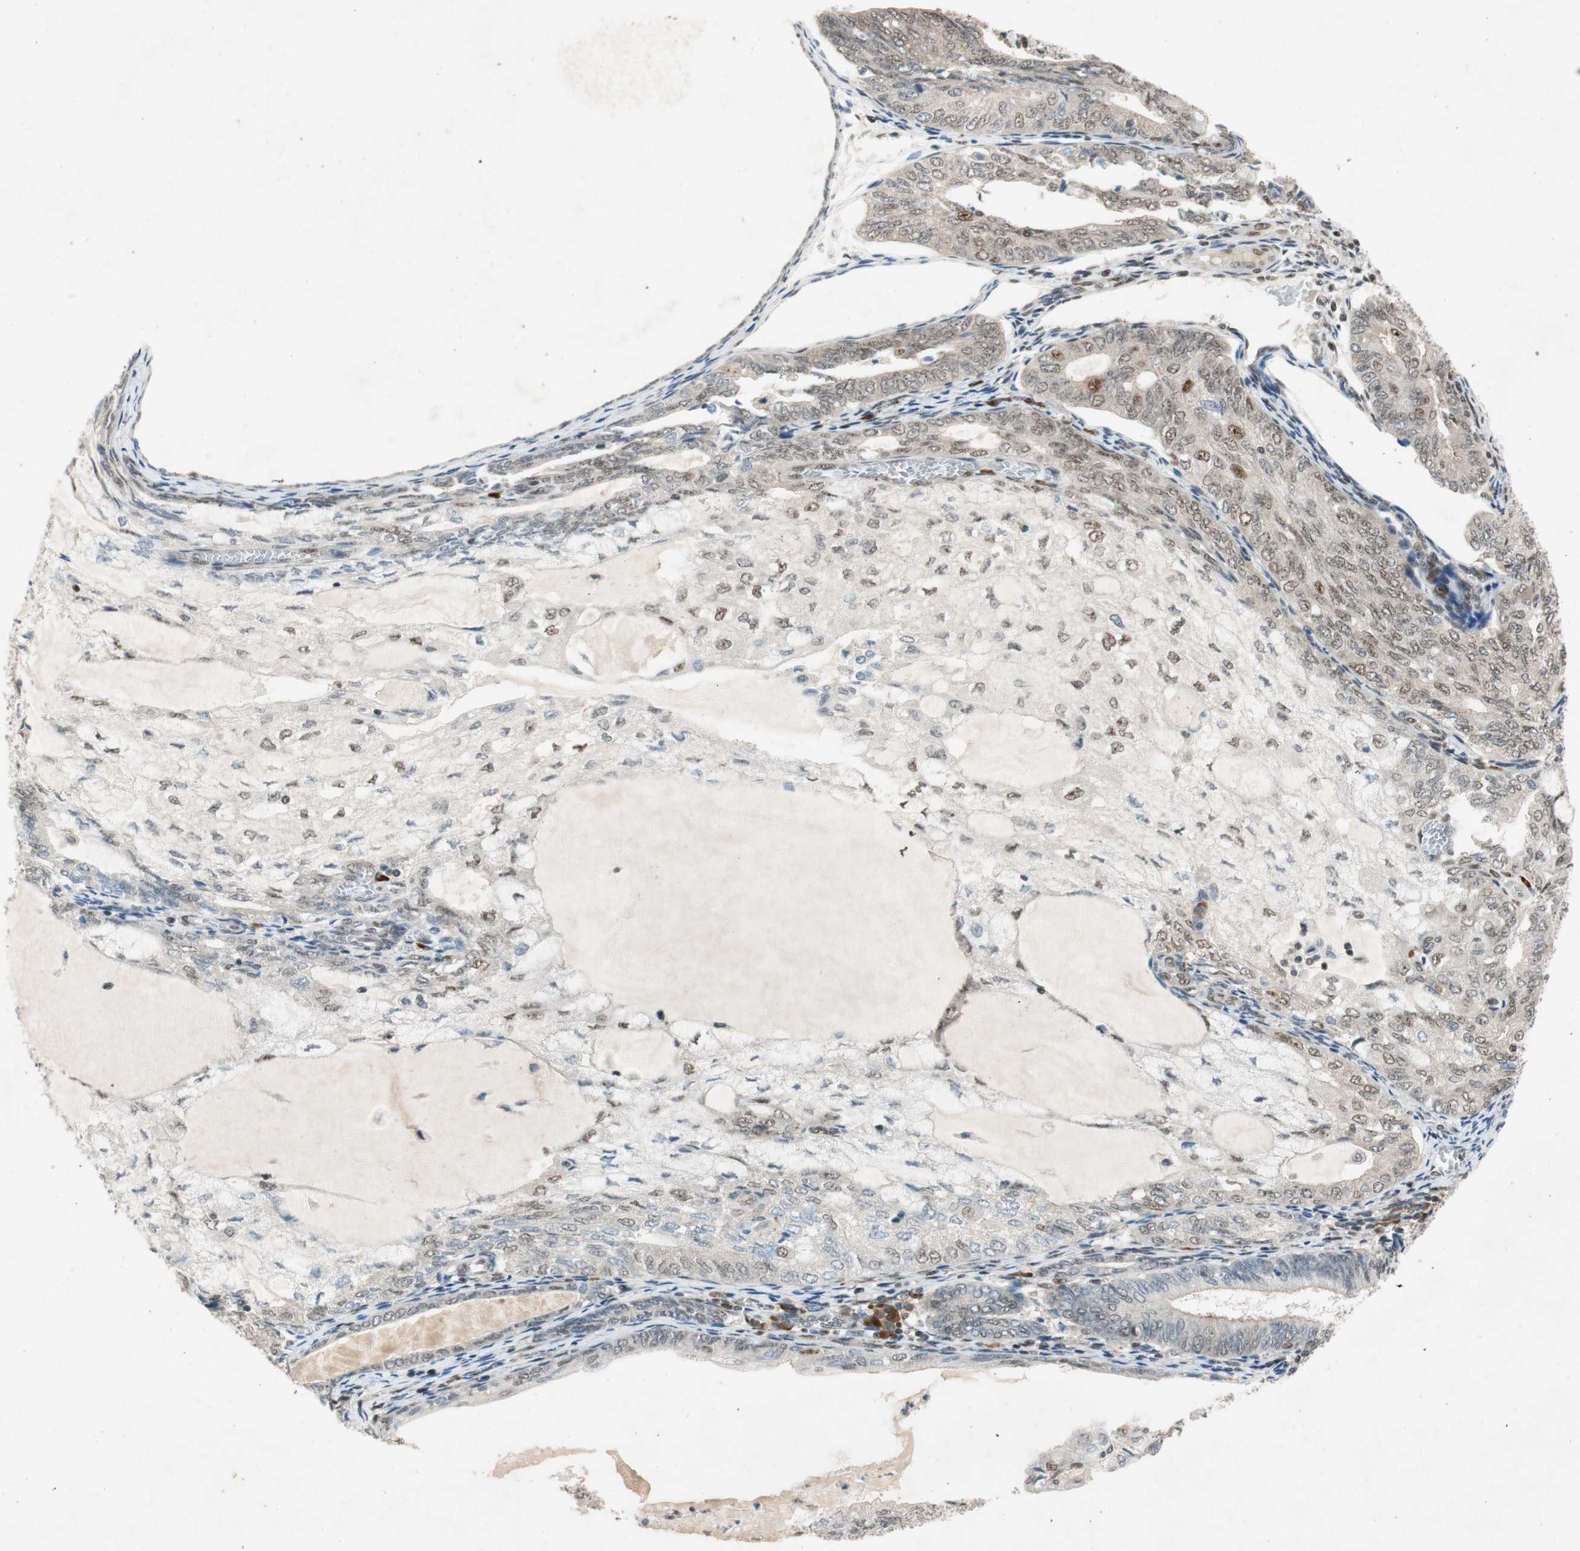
{"staining": {"intensity": "moderate", "quantity": "<25%", "location": "nuclear"}, "tissue": "endometrial cancer", "cell_type": "Tumor cells", "image_type": "cancer", "snomed": [{"axis": "morphology", "description": "Adenocarcinoma, NOS"}, {"axis": "topography", "description": "Endometrium"}], "caption": "IHC of endometrial adenocarcinoma shows low levels of moderate nuclear positivity in about <25% of tumor cells.", "gene": "NCBP3", "patient": {"sex": "female", "age": 81}}